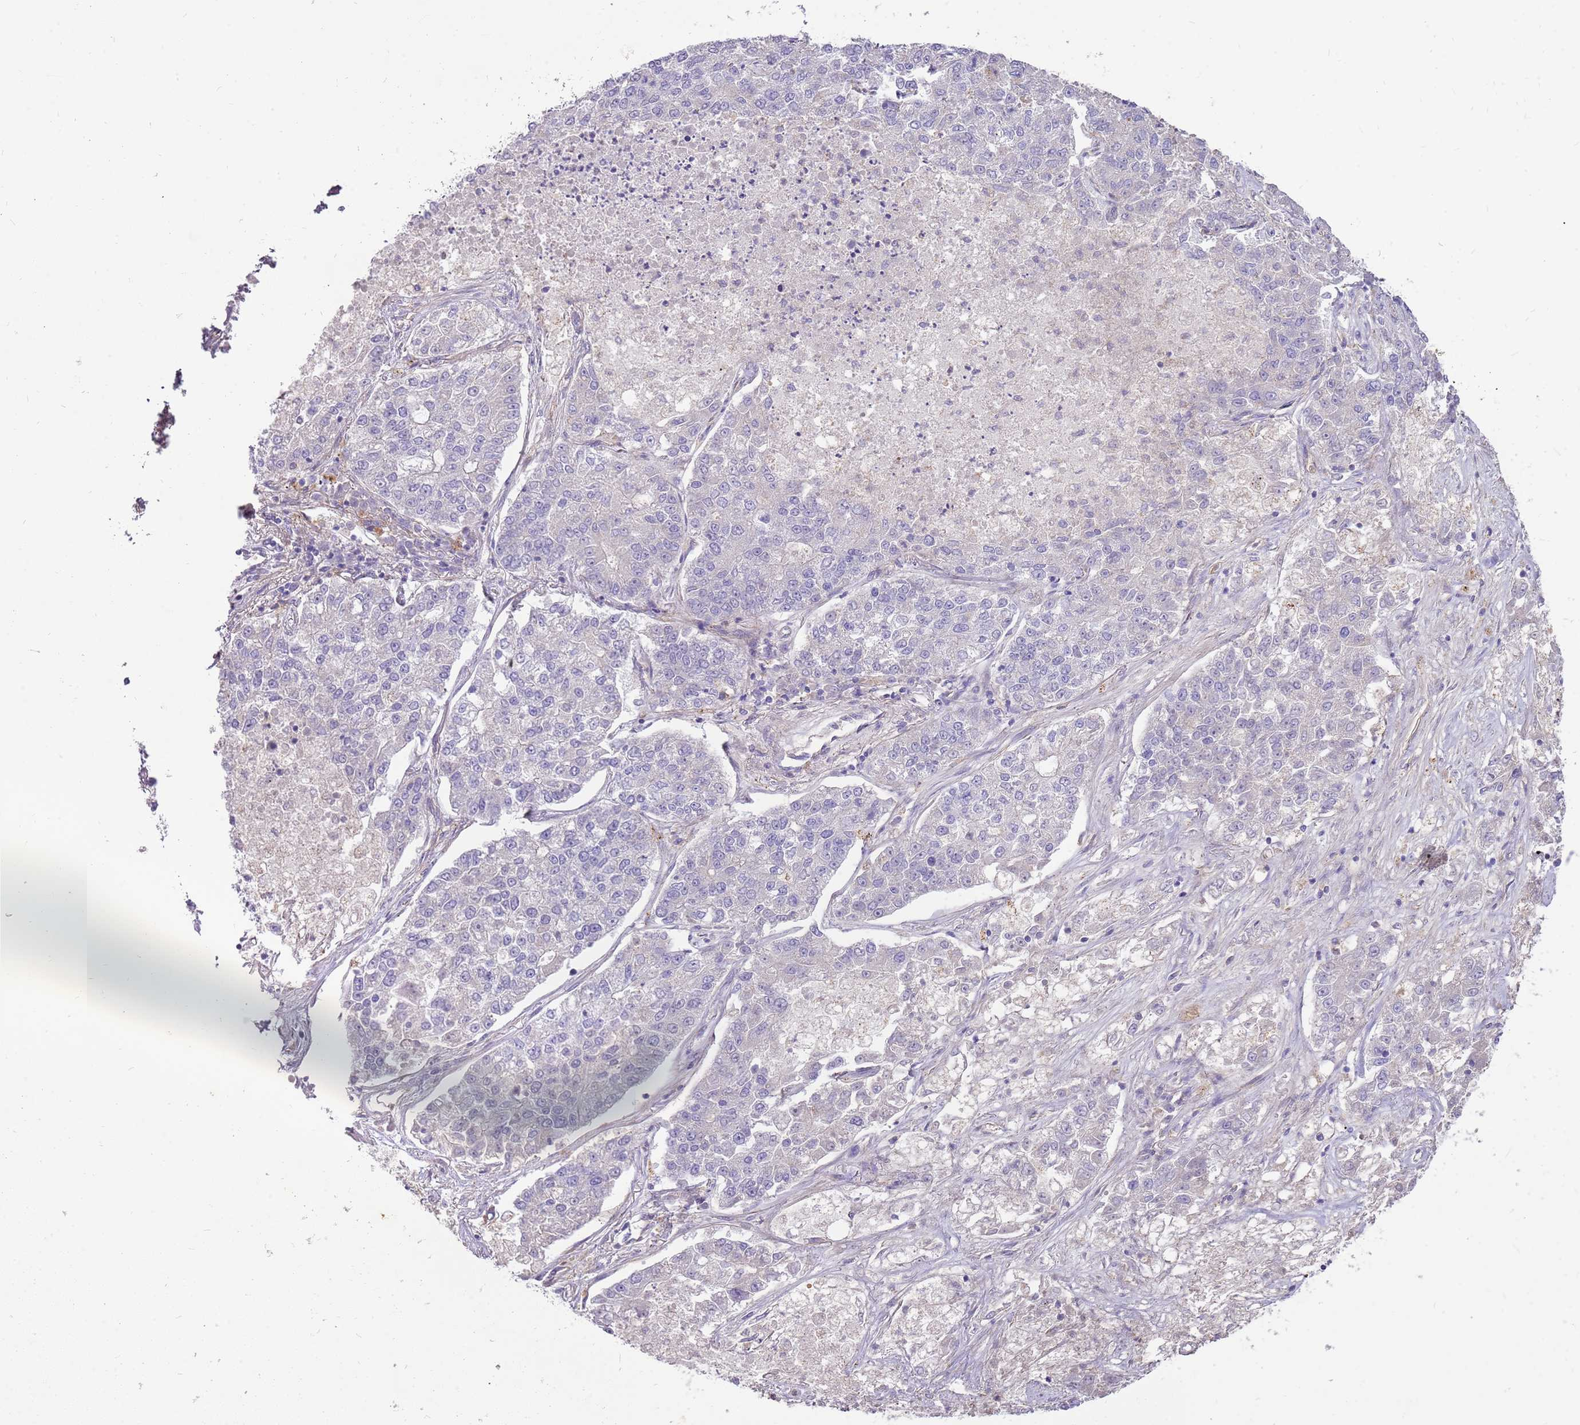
{"staining": {"intensity": "negative", "quantity": "none", "location": "none"}, "tissue": "lung cancer", "cell_type": "Tumor cells", "image_type": "cancer", "snomed": [{"axis": "morphology", "description": "Adenocarcinoma, NOS"}, {"axis": "topography", "description": "Lung"}], "caption": "Immunohistochemical staining of human lung cancer (adenocarcinoma) demonstrates no significant expression in tumor cells.", "gene": "NTN4", "patient": {"sex": "male", "age": 49}}